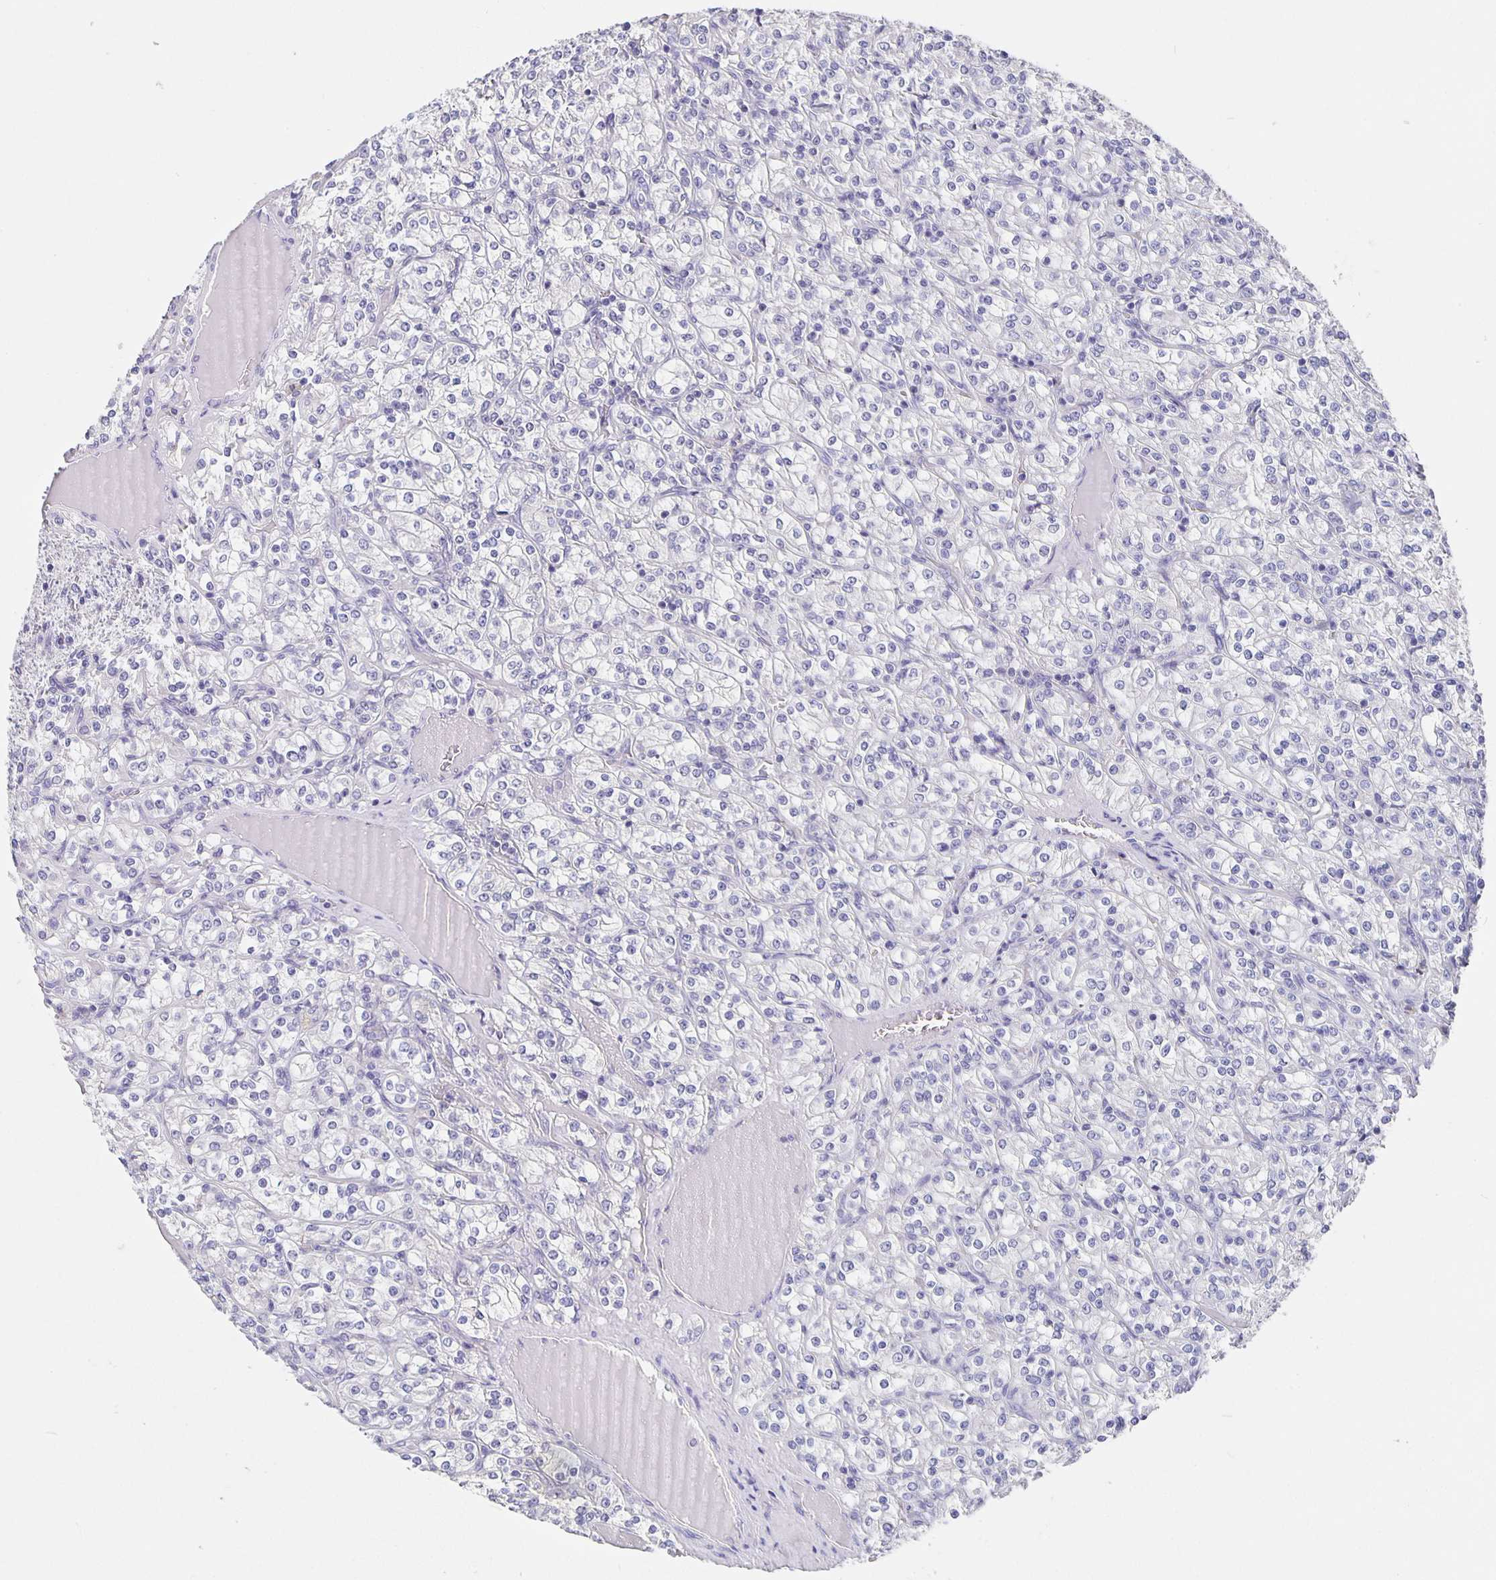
{"staining": {"intensity": "negative", "quantity": "none", "location": "none"}, "tissue": "renal cancer", "cell_type": "Tumor cells", "image_type": "cancer", "snomed": [{"axis": "morphology", "description": "Adenocarcinoma, NOS"}, {"axis": "topography", "description": "Kidney"}], "caption": "This is an immunohistochemistry photomicrograph of human renal cancer (adenocarcinoma). There is no staining in tumor cells.", "gene": "CFAP74", "patient": {"sex": "male", "age": 77}}